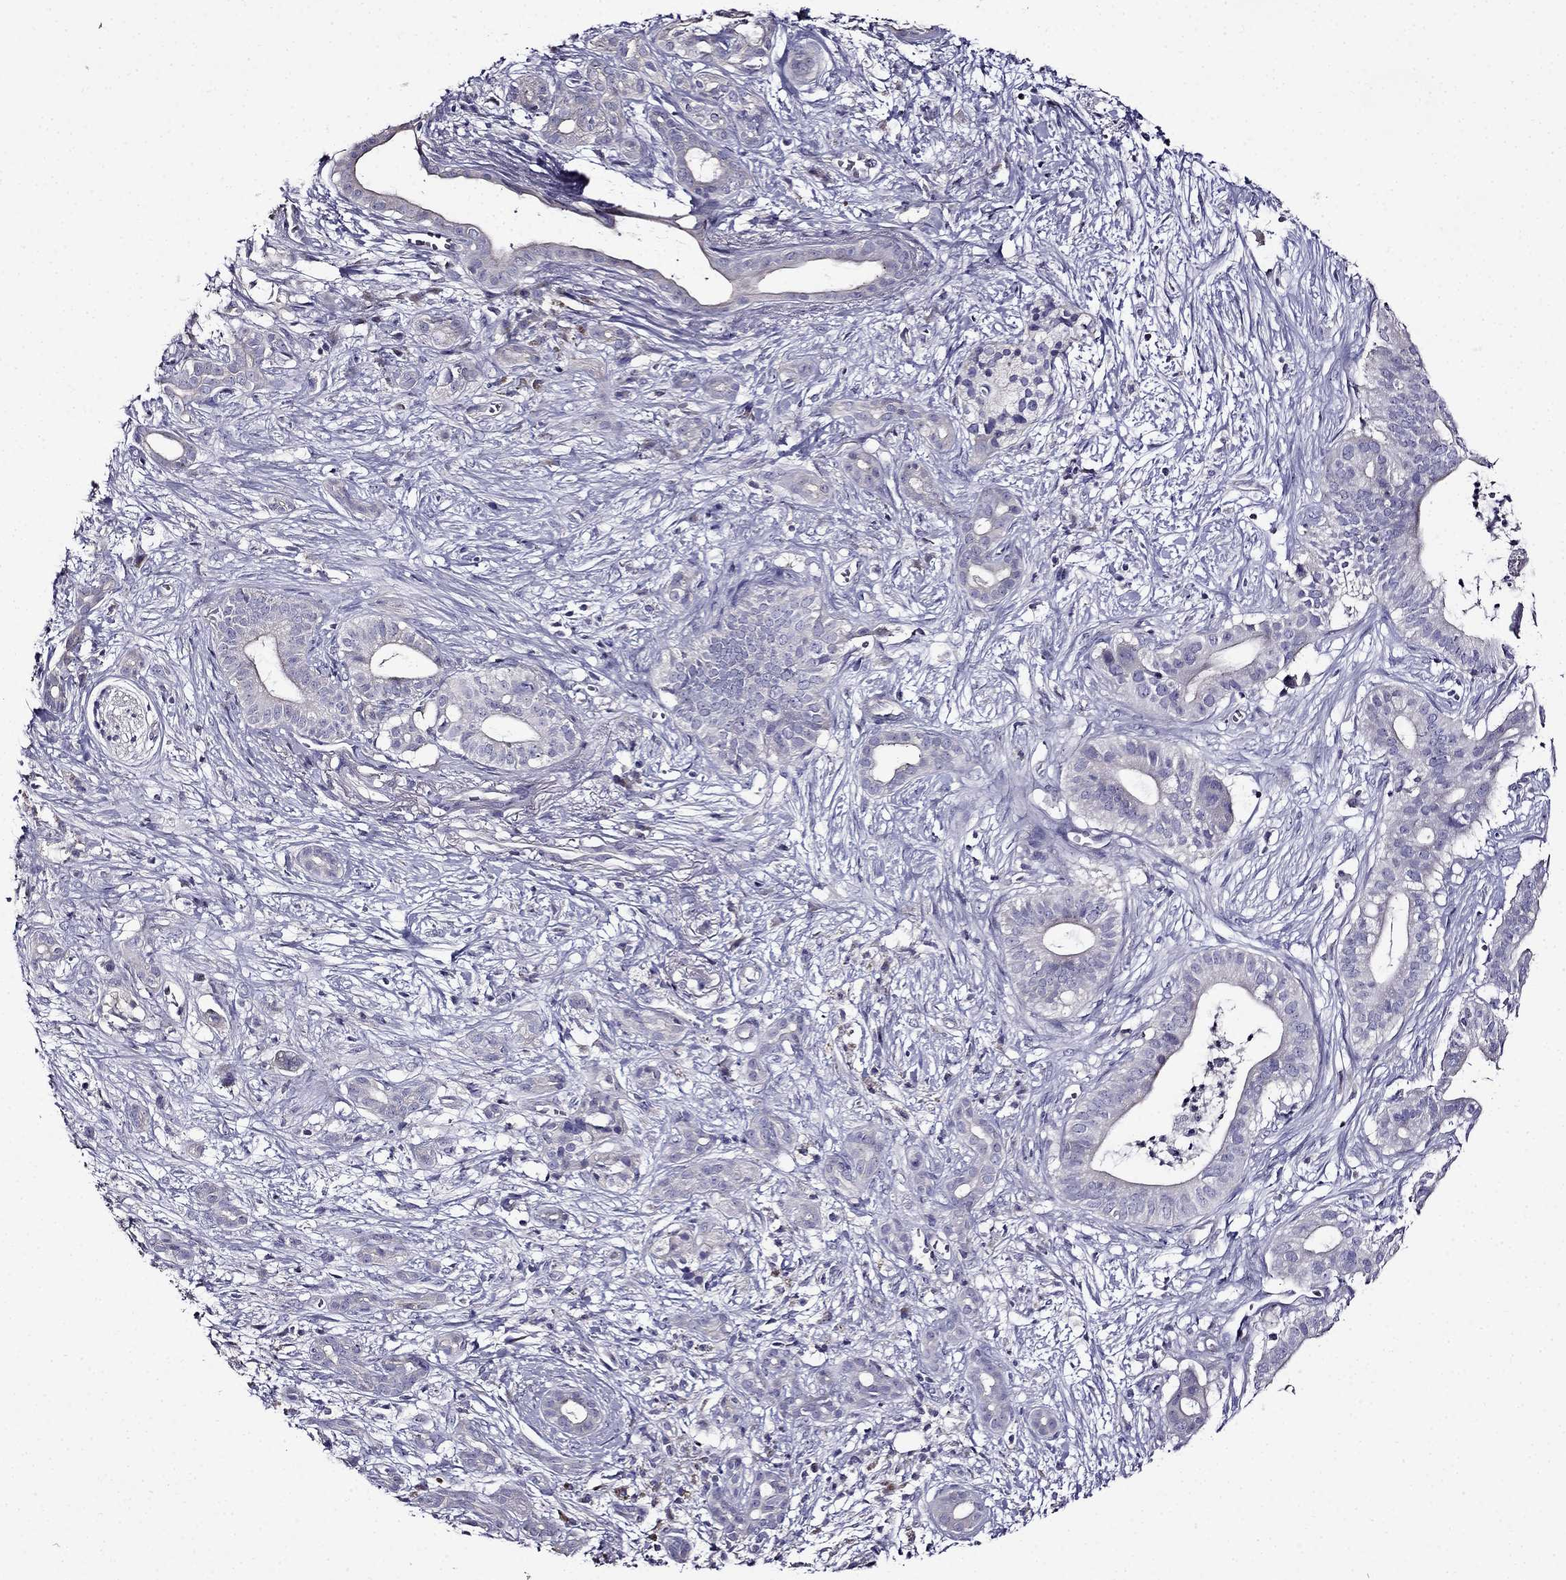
{"staining": {"intensity": "negative", "quantity": "none", "location": "none"}, "tissue": "pancreatic cancer", "cell_type": "Tumor cells", "image_type": "cancer", "snomed": [{"axis": "morphology", "description": "Adenocarcinoma, NOS"}, {"axis": "topography", "description": "Pancreas"}], "caption": "Tumor cells are negative for protein expression in human pancreatic adenocarcinoma.", "gene": "TMEM266", "patient": {"sex": "male", "age": 61}}